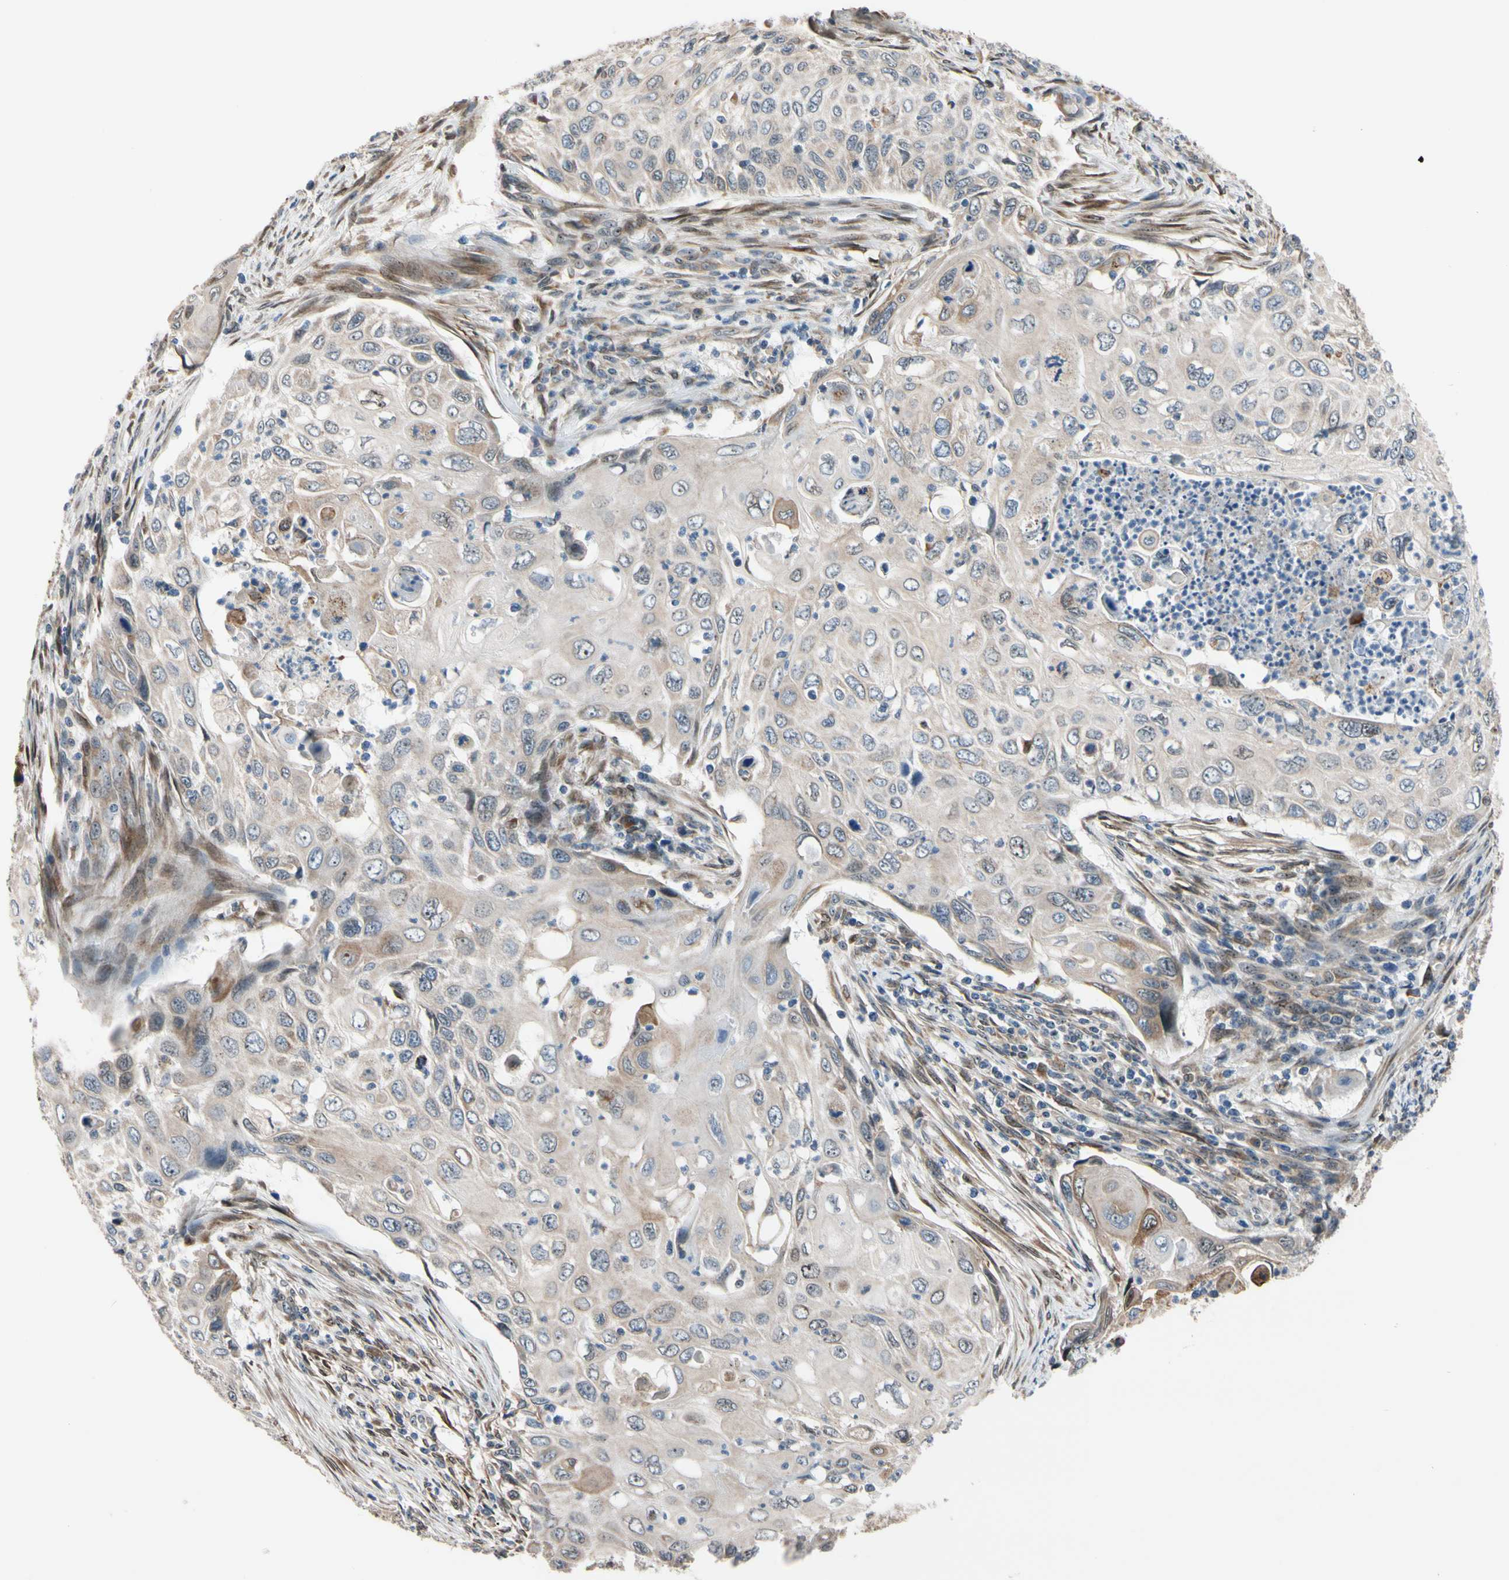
{"staining": {"intensity": "weak", "quantity": ">75%", "location": "cytoplasmic/membranous"}, "tissue": "cervical cancer", "cell_type": "Tumor cells", "image_type": "cancer", "snomed": [{"axis": "morphology", "description": "Squamous cell carcinoma, NOS"}, {"axis": "topography", "description": "Cervix"}], "caption": "The image shows staining of cervical squamous cell carcinoma, revealing weak cytoplasmic/membranous protein expression (brown color) within tumor cells. Nuclei are stained in blue.", "gene": "TMED7", "patient": {"sex": "female", "age": 70}}